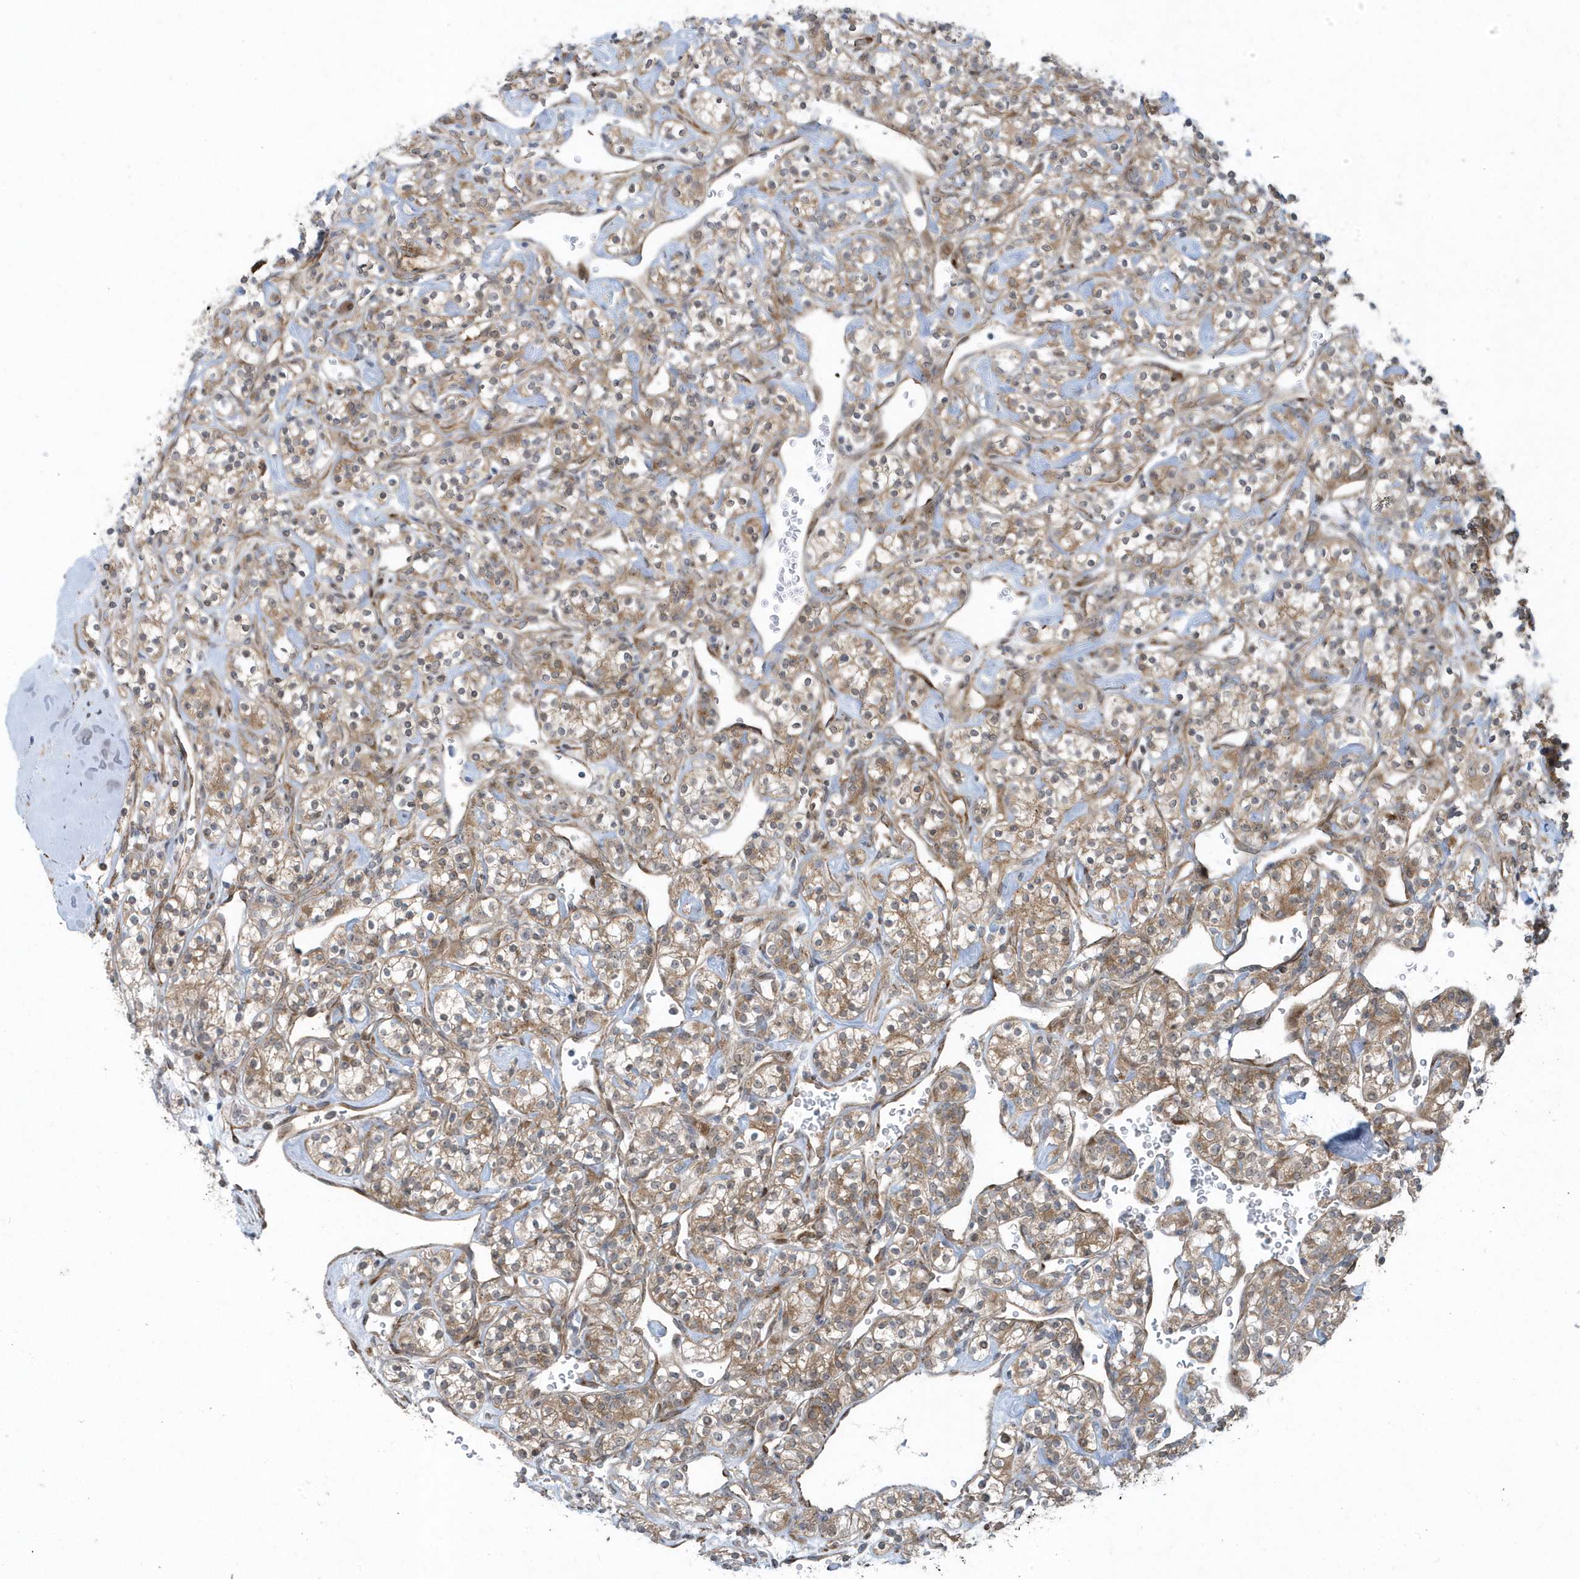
{"staining": {"intensity": "moderate", "quantity": ">75%", "location": "cytoplasmic/membranous"}, "tissue": "renal cancer", "cell_type": "Tumor cells", "image_type": "cancer", "snomed": [{"axis": "morphology", "description": "Adenocarcinoma, NOS"}, {"axis": "topography", "description": "Kidney"}], "caption": "A micrograph showing moderate cytoplasmic/membranous positivity in about >75% of tumor cells in renal cancer, as visualized by brown immunohistochemical staining.", "gene": "FAM98A", "patient": {"sex": "male", "age": 77}}